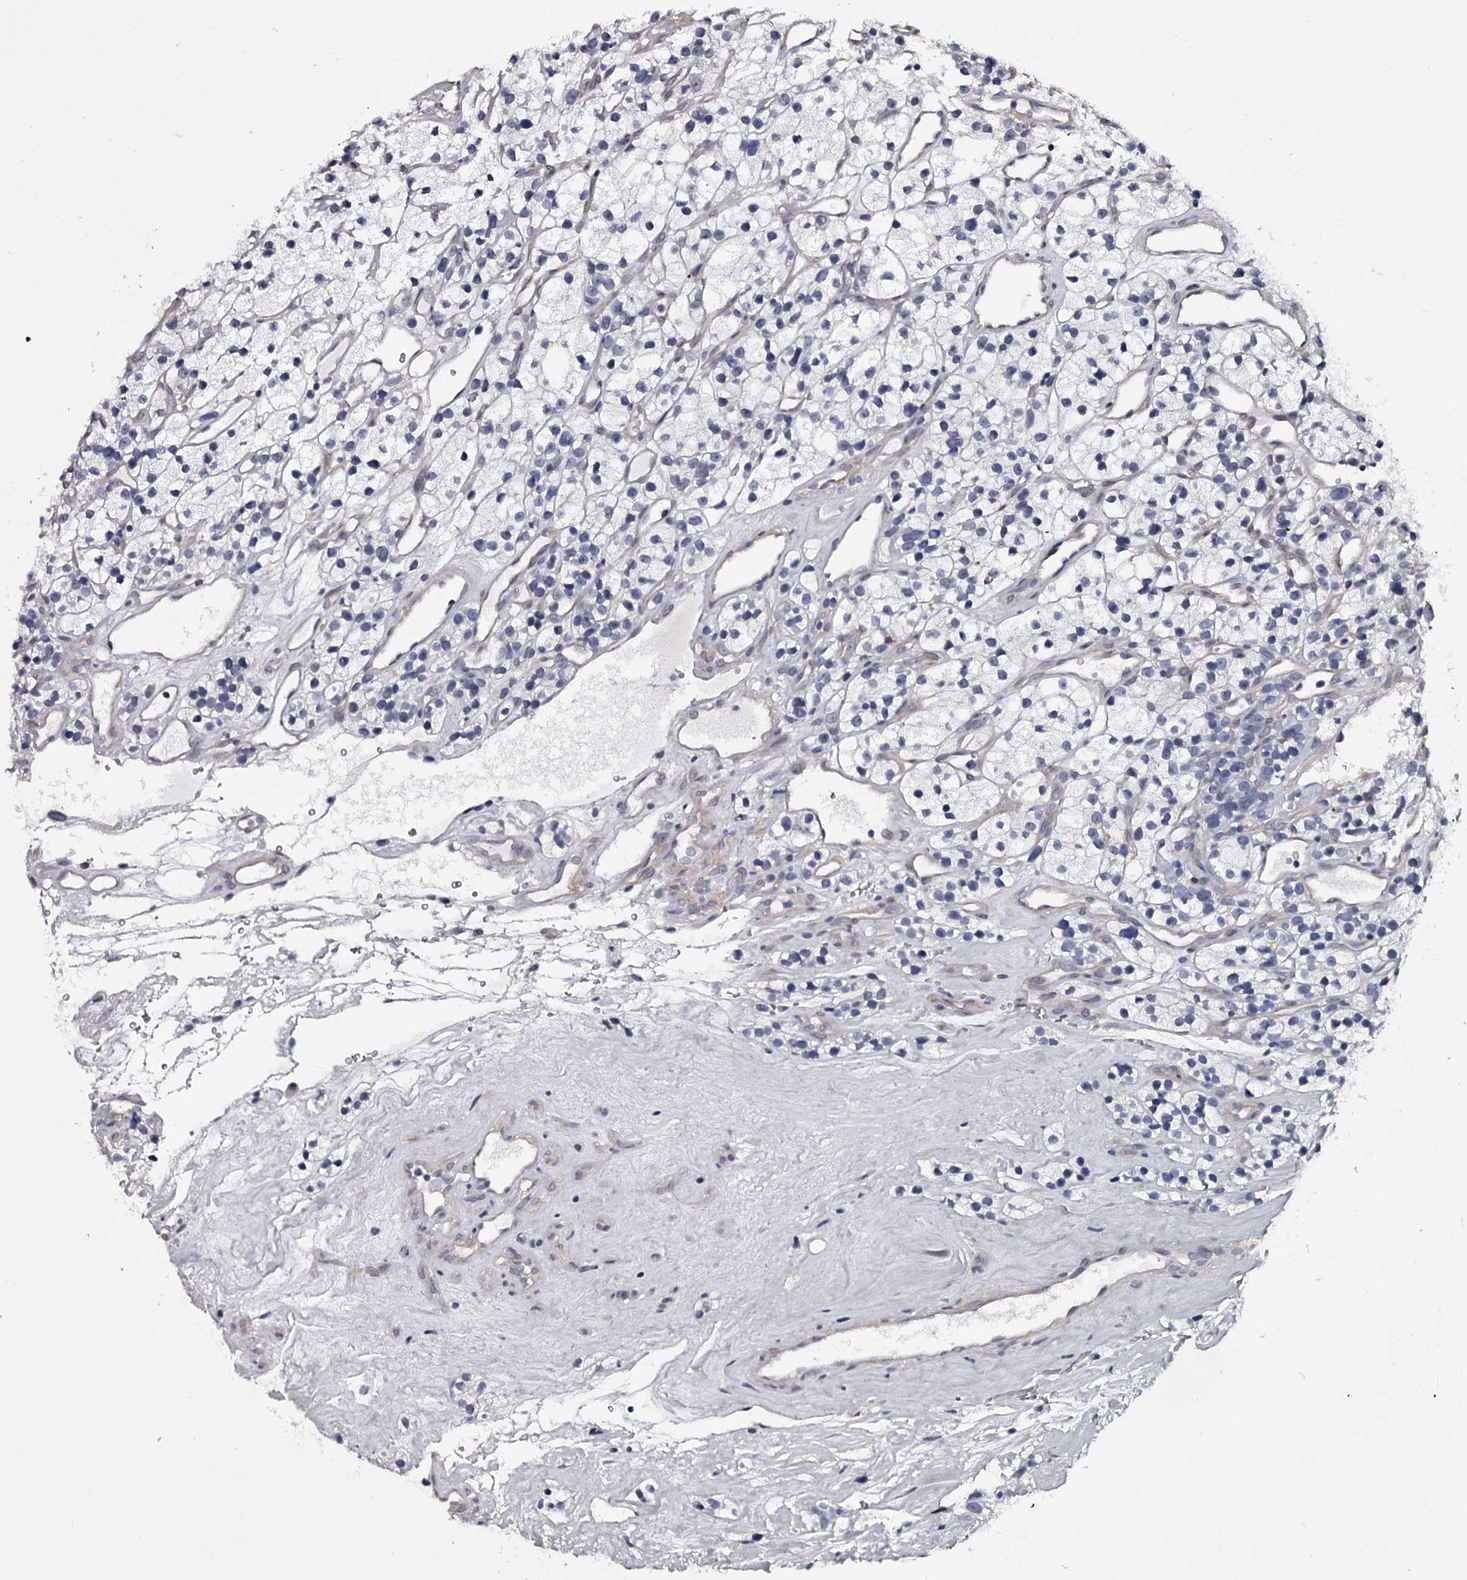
{"staining": {"intensity": "negative", "quantity": "none", "location": "none"}, "tissue": "renal cancer", "cell_type": "Tumor cells", "image_type": "cancer", "snomed": [{"axis": "morphology", "description": "Adenocarcinoma, NOS"}, {"axis": "topography", "description": "Kidney"}], "caption": "Immunohistochemical staining of adenocarcinoma (renal) demonstrates no significant staining in tumor cells.", "gene": "OVOL2", "patient": {"sex": "female", "age": 57}}